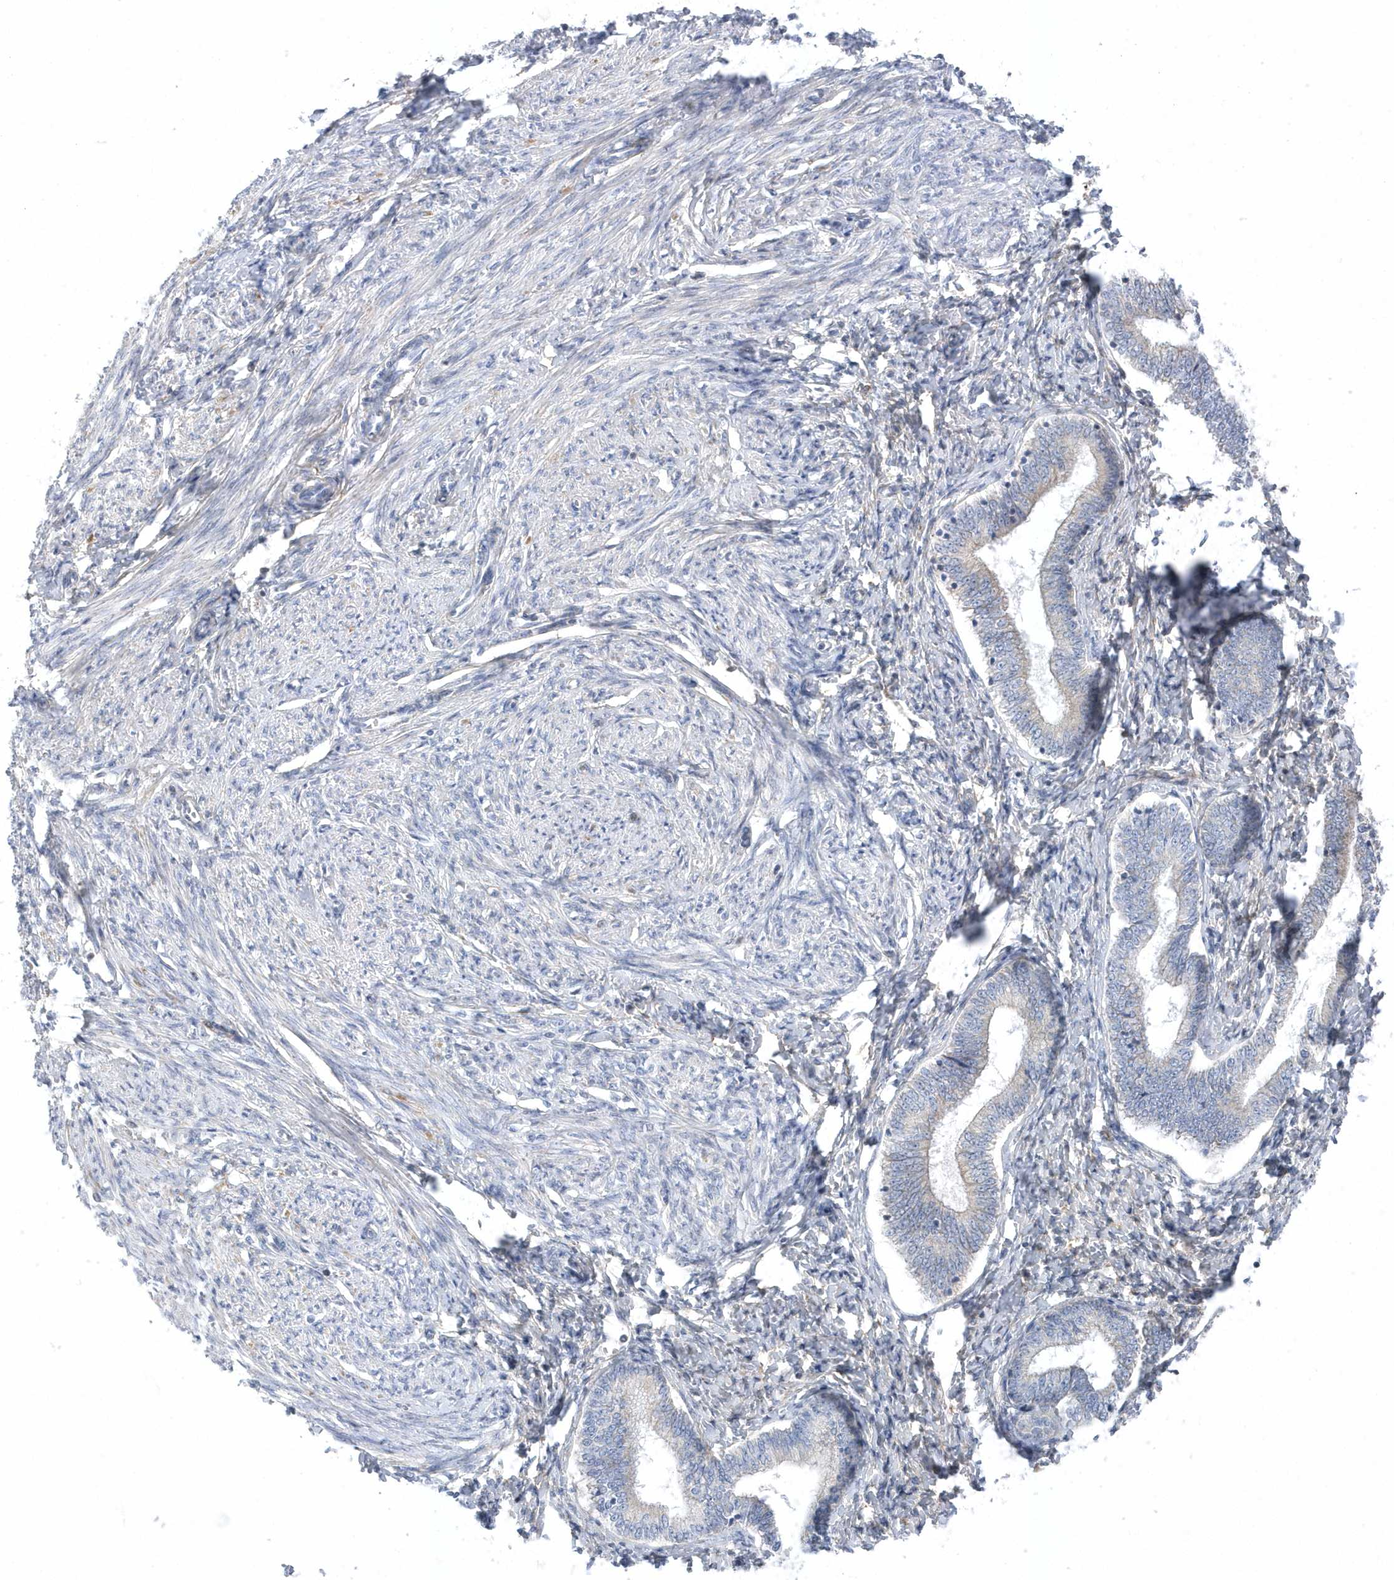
{"staining": {"intensity": "negative", "quantity": "none", "location": "none"}, "tissue": "endometrium", "cell_type": "Cells in endometrial stroma", "image_type": "normal", "snomed": [{"axis": "morphology", "description": "Normal tissue, NOS"}, {"axis": "topography", "description": "Endometrium"}], "caption": "IHC of unremarkable human endometrium demonstrates no expression in cells in endometrial stroma.", "gene": "ANAPC1", "patient": {"sex": "female", "age": 72}}